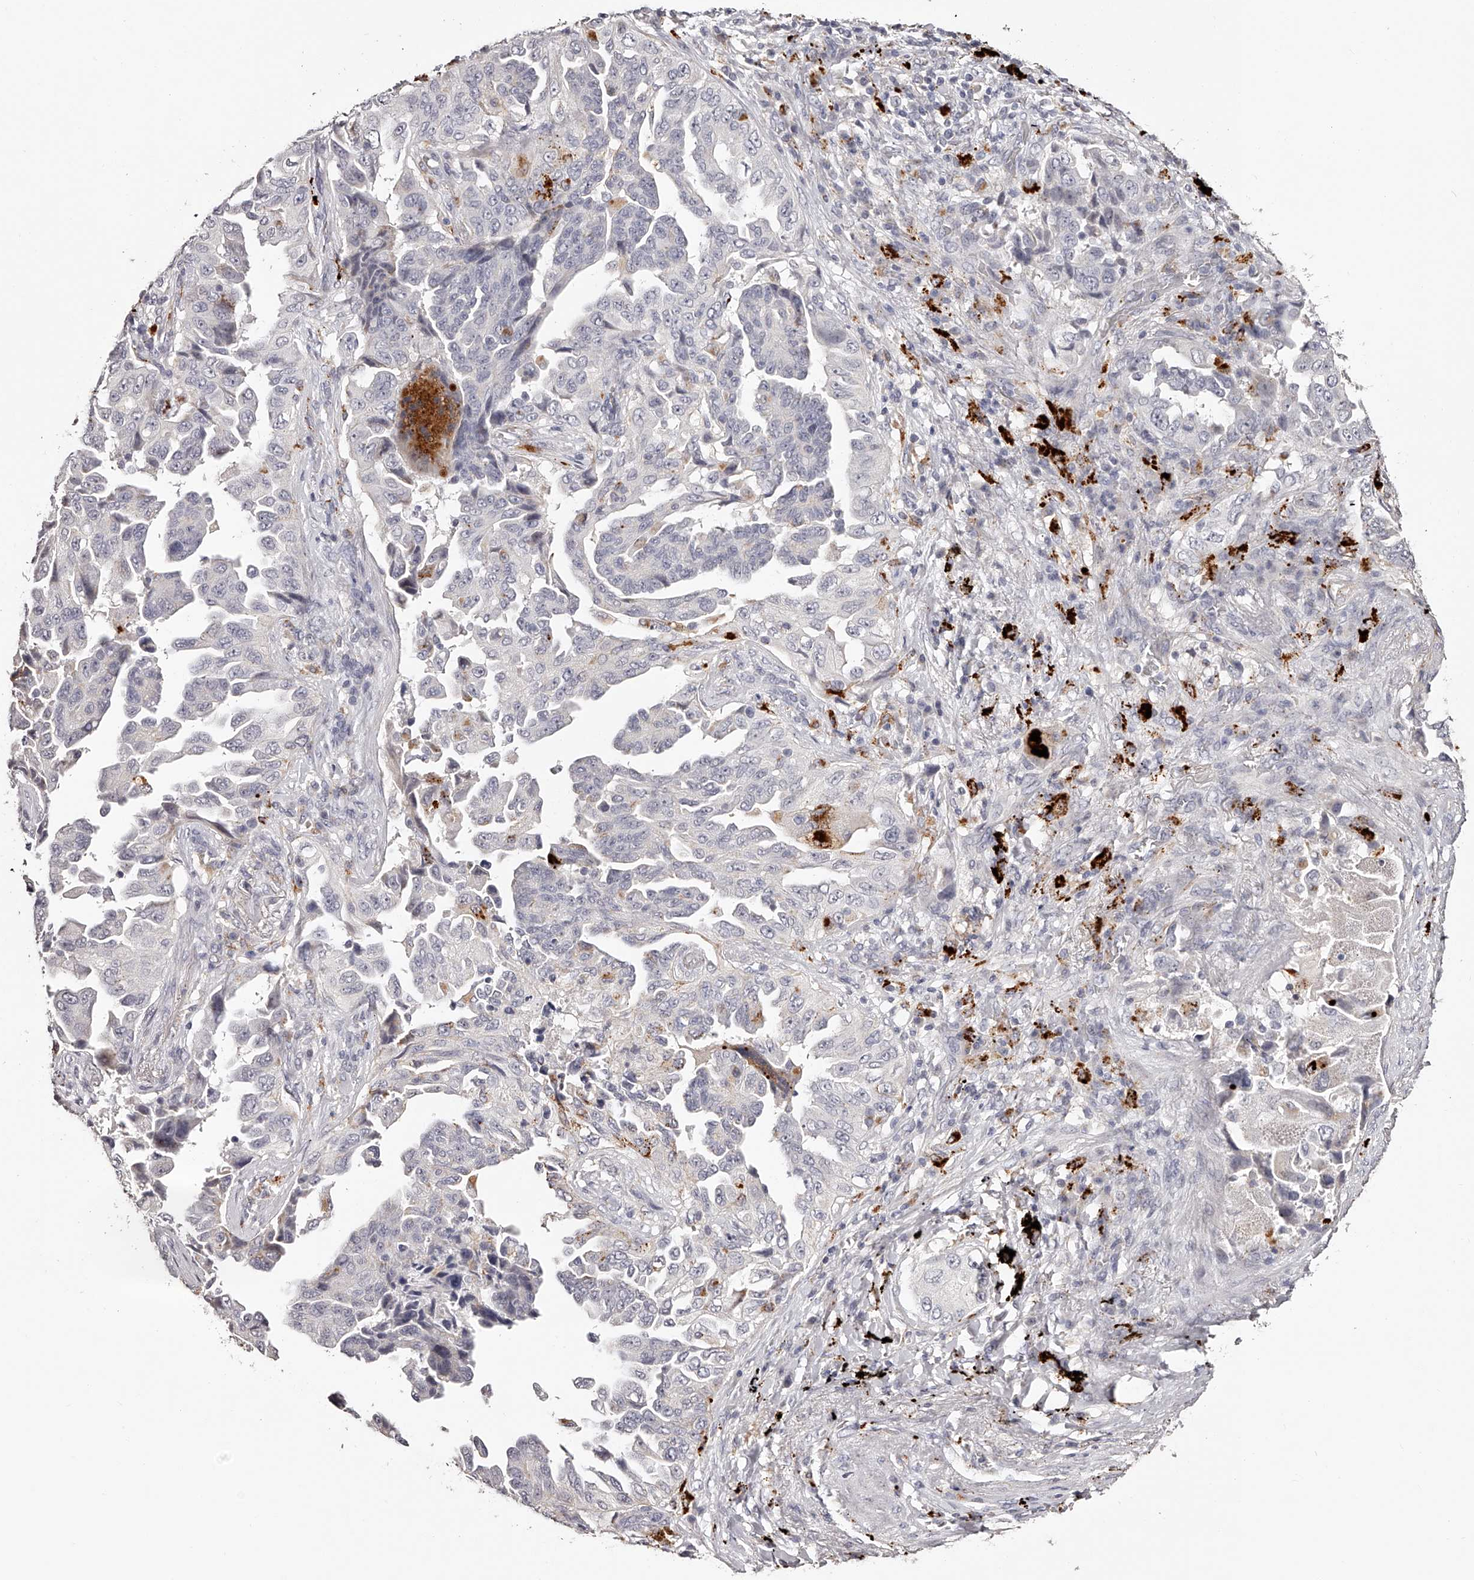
{"staining": {"intensity": "negative", "quantity": "none", "location": "none"}, "tissue": "lung cancer", "cell_type": "Tumor cells", "image_type": "cancer", "snomed": [{"axis": "morphology", "description": "Adenocarcinoma, NOS"}, {"axis": "topography", "description": "Lung"}], "caption": "Tumor cells show no significant protein positivity in adenocarcinoma (lung).", "gene": "SLC35D3", "patient": {"sex": "female", "age": 51}}